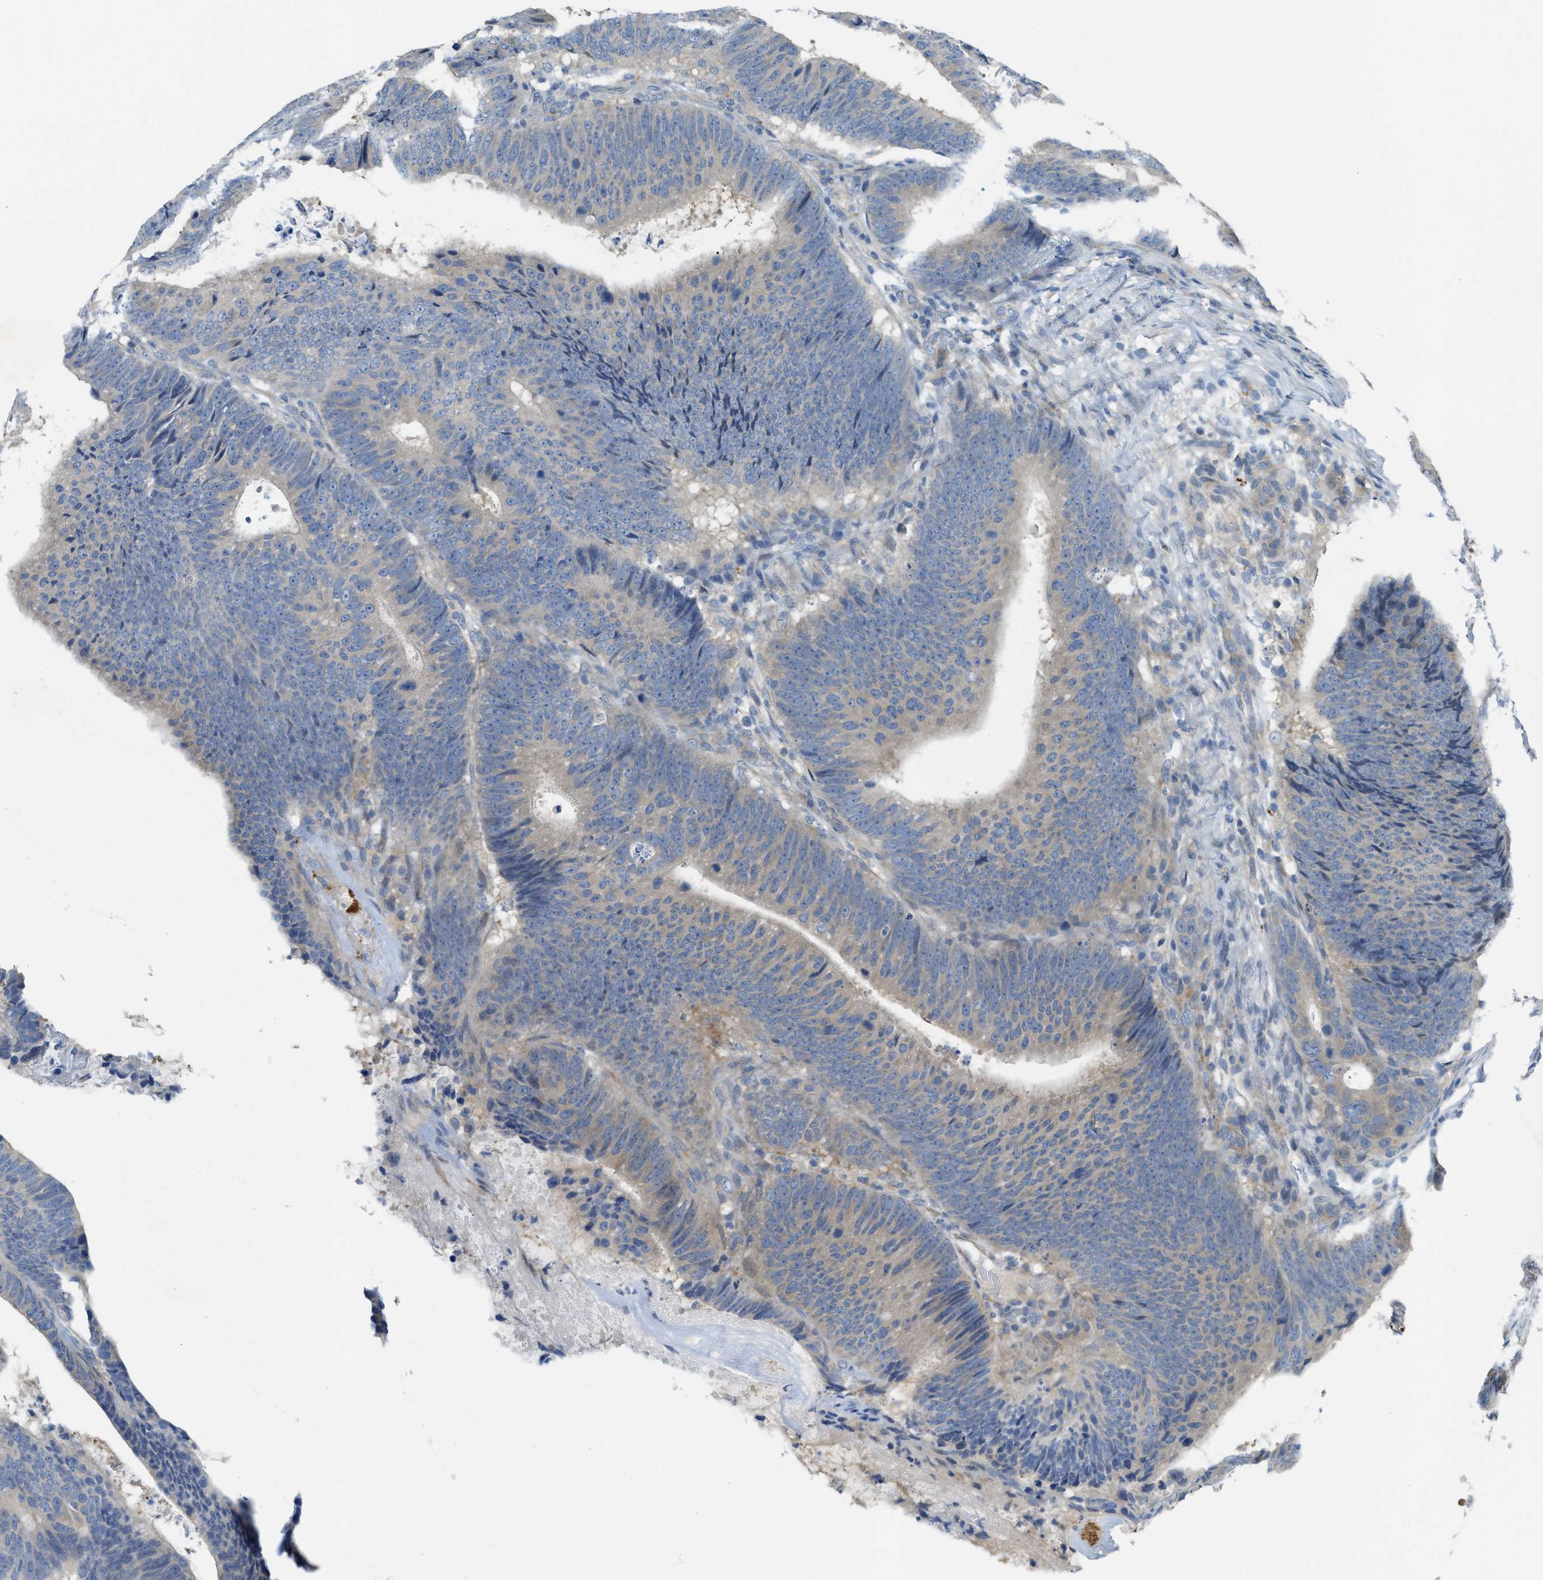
{"staining": {"intensity": "weak", "quantity": "<25%", "location": "cytoplasmic/membranous"}, "tissue": "colorectal cancer", "cell_type": "Tumor cells", "image_type": "cancer", "snomed": [{"axis": "morphology", "description": "Adenocarcinoma, NOS"}, {"axis": "topography", "description": "Colon"}], "caption": "Immunohistochemistry (IHC) of adenocarcinoma (colorectal) exhibits no positivity in tumor cells.", "gene": "KLHDC10", "patient": {"sex": "male", "age": 56}}